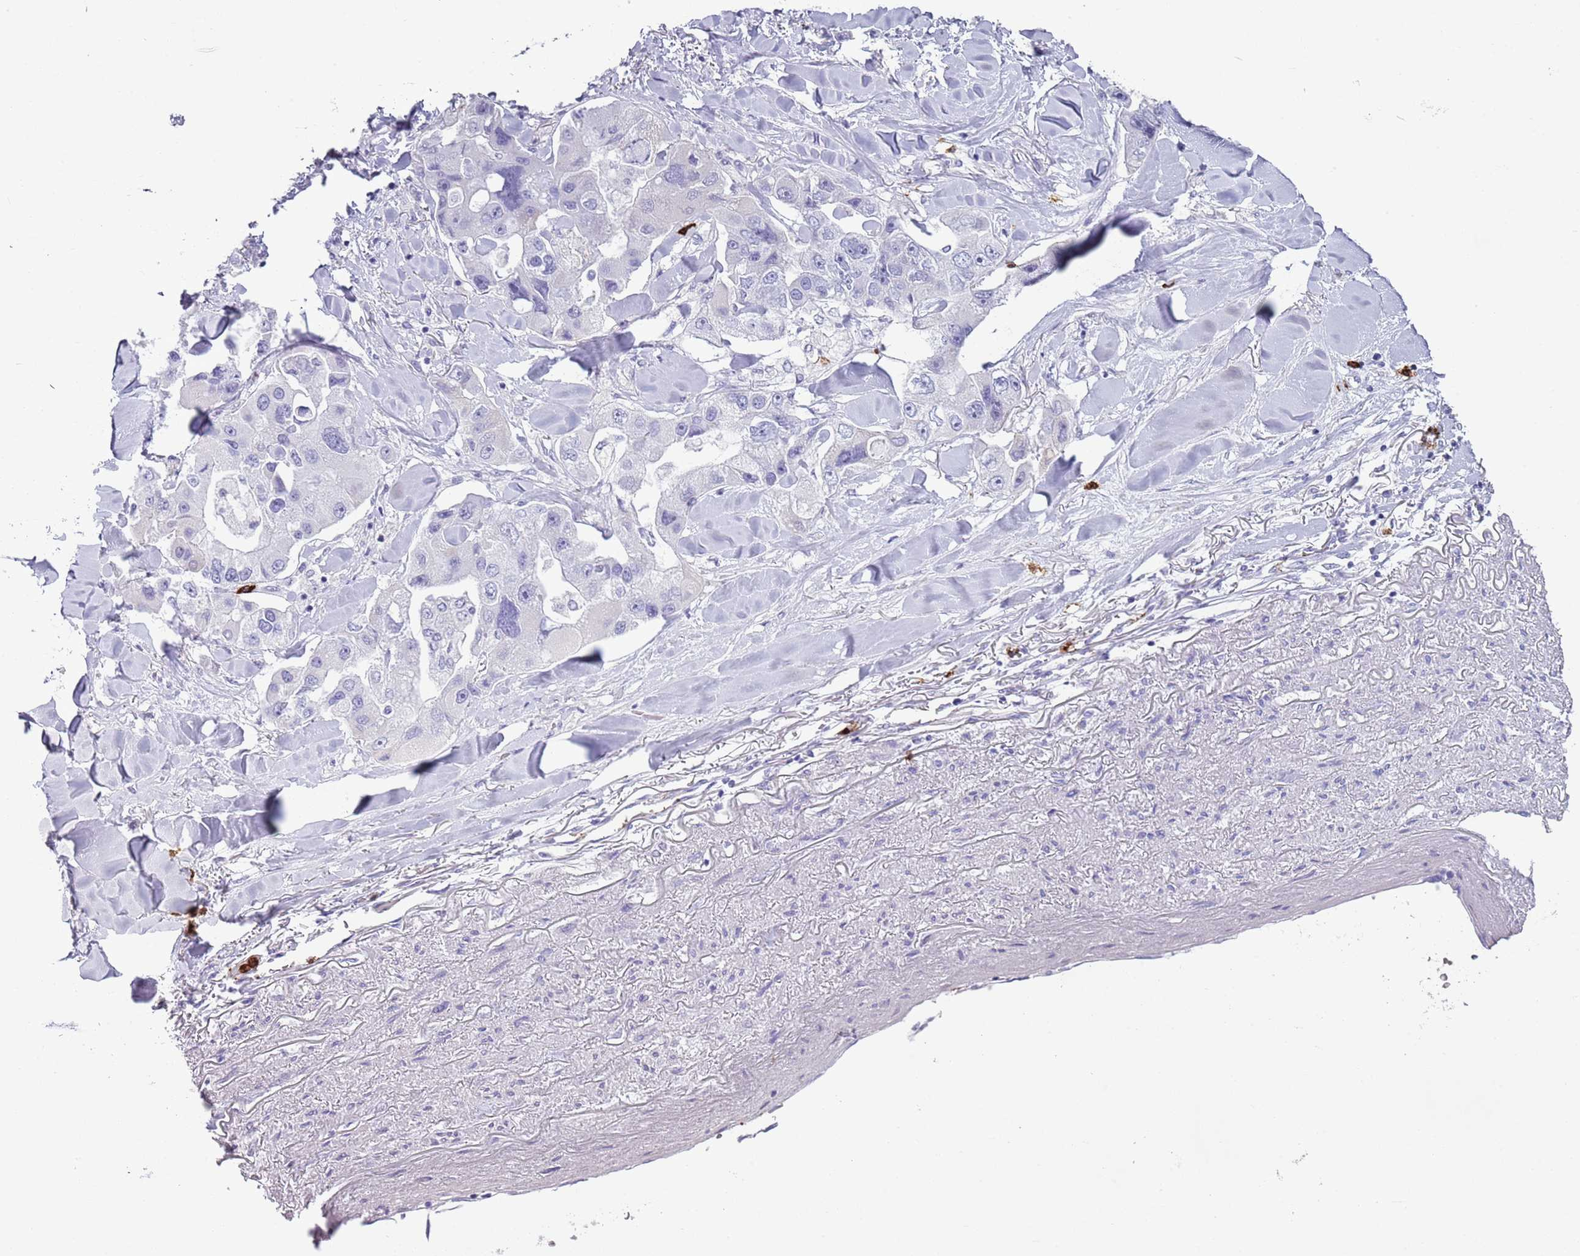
{"staining": {"intensity": "negative", "quantity": "none", "location": "none"}, "tissue": "lung cancer", "cell_type": "Tumor cells", "image_type": "cancer", "snomed": [{"axis": "morphology", "description": "Adenocarcinoma, NOS"}, {"axis": "topography", "description": "Lung"}], "caption": "A high-resolution micrograph shows immunohistochemistry staining of lung cancer (adenocarcinoma), which exhibits no significant expression in tumor cells.", "gene": "CD177", "patient": {"sex": "female", "age": 54}}